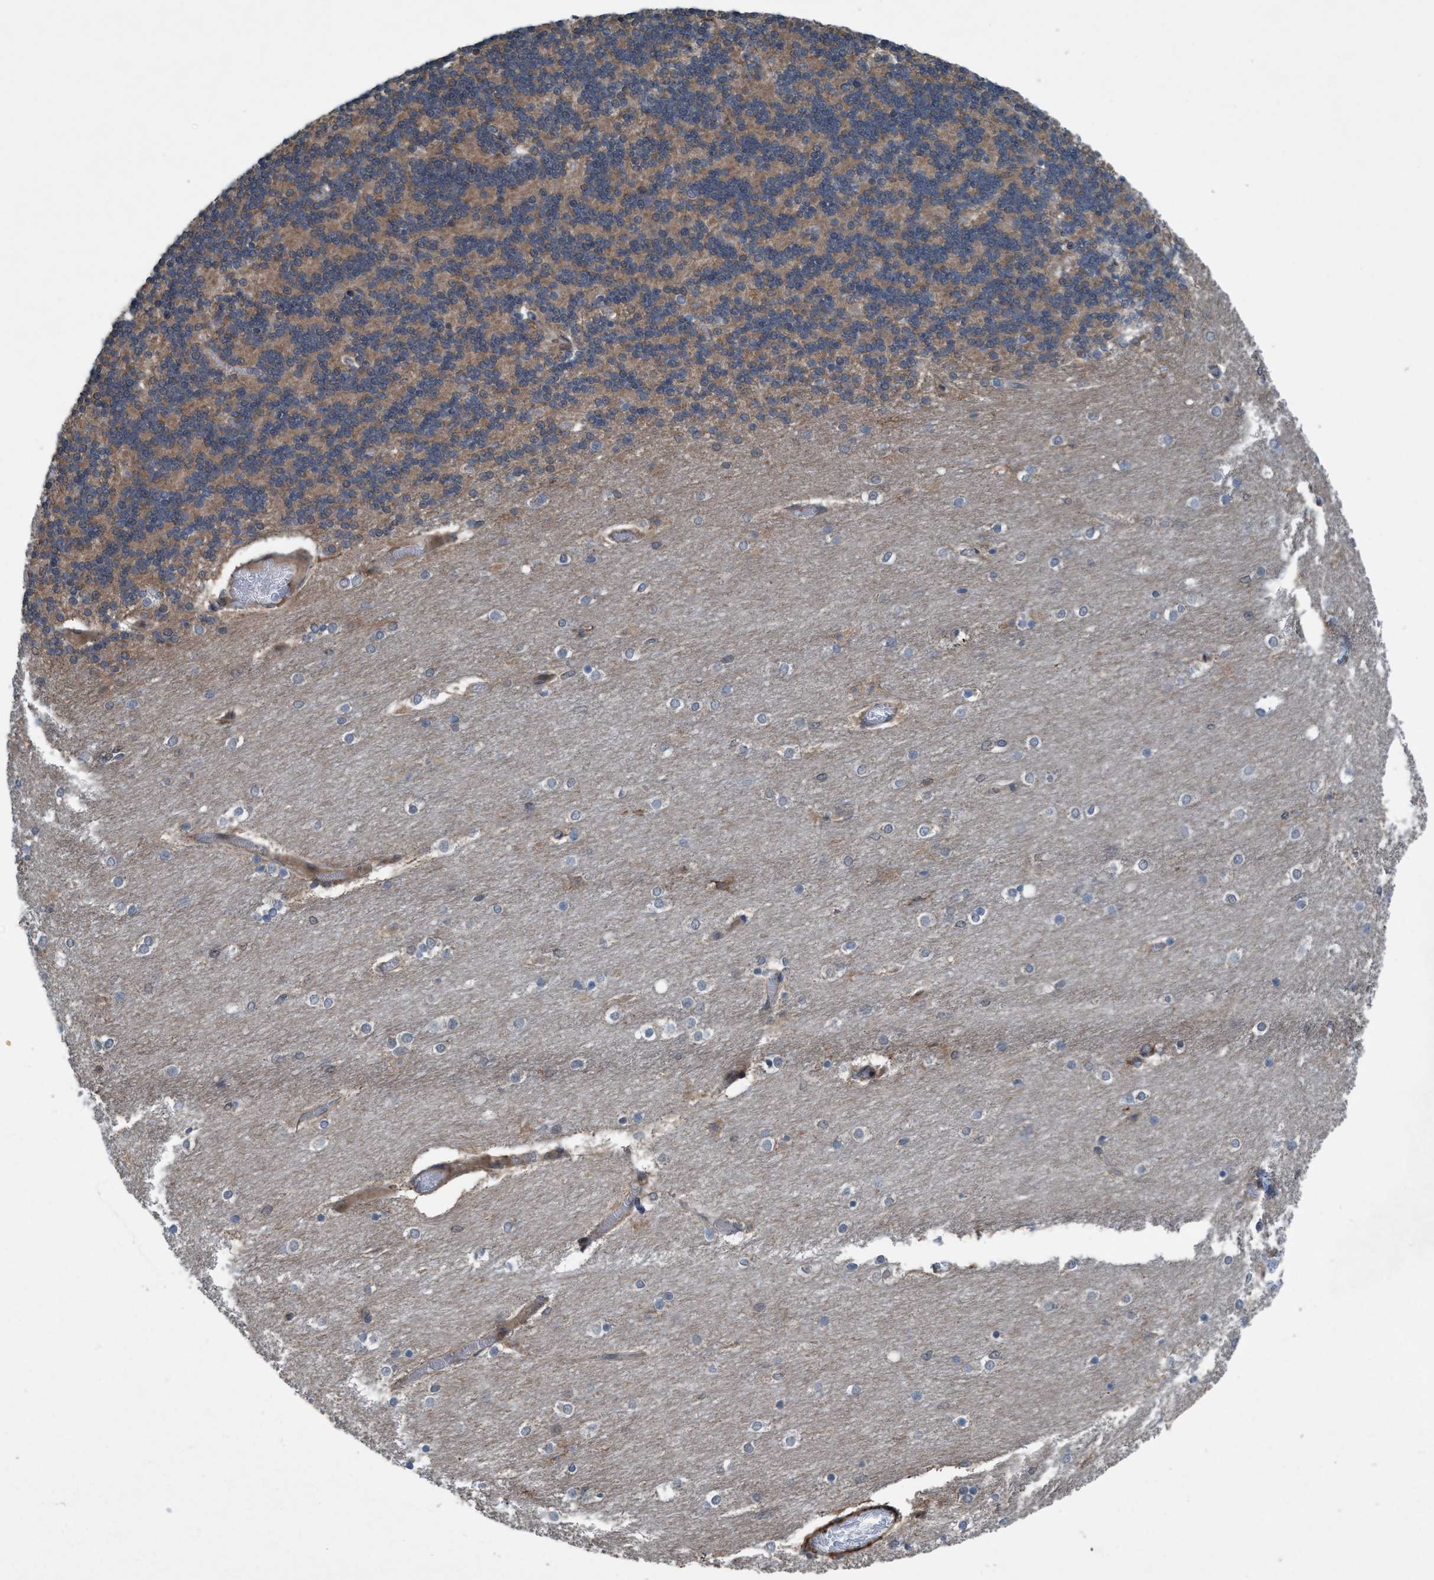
{"staining": {"intensity": "moderate", "quantity": "25%-75%", "location": "cytoplasmic/membranous"}, "tissue": "cerebellum", "cell_type": "Cells in granular layer", "image_type": "normal", "snomed": [{"axis": "morphology", "description": "Normal tissue, NOS"}, {"axis": "topography", "description": "Cerebellum"}], "caption": "A histopathology image showing moderate cytoplasmic/membranous positivity in approximately 25%-75% of cells in granular layer in unremarkable cerebellum, as visualized by brown immunohistochemical staining.", "gene": "NISCH", "patient": {"sex": "female", "age": 54}}